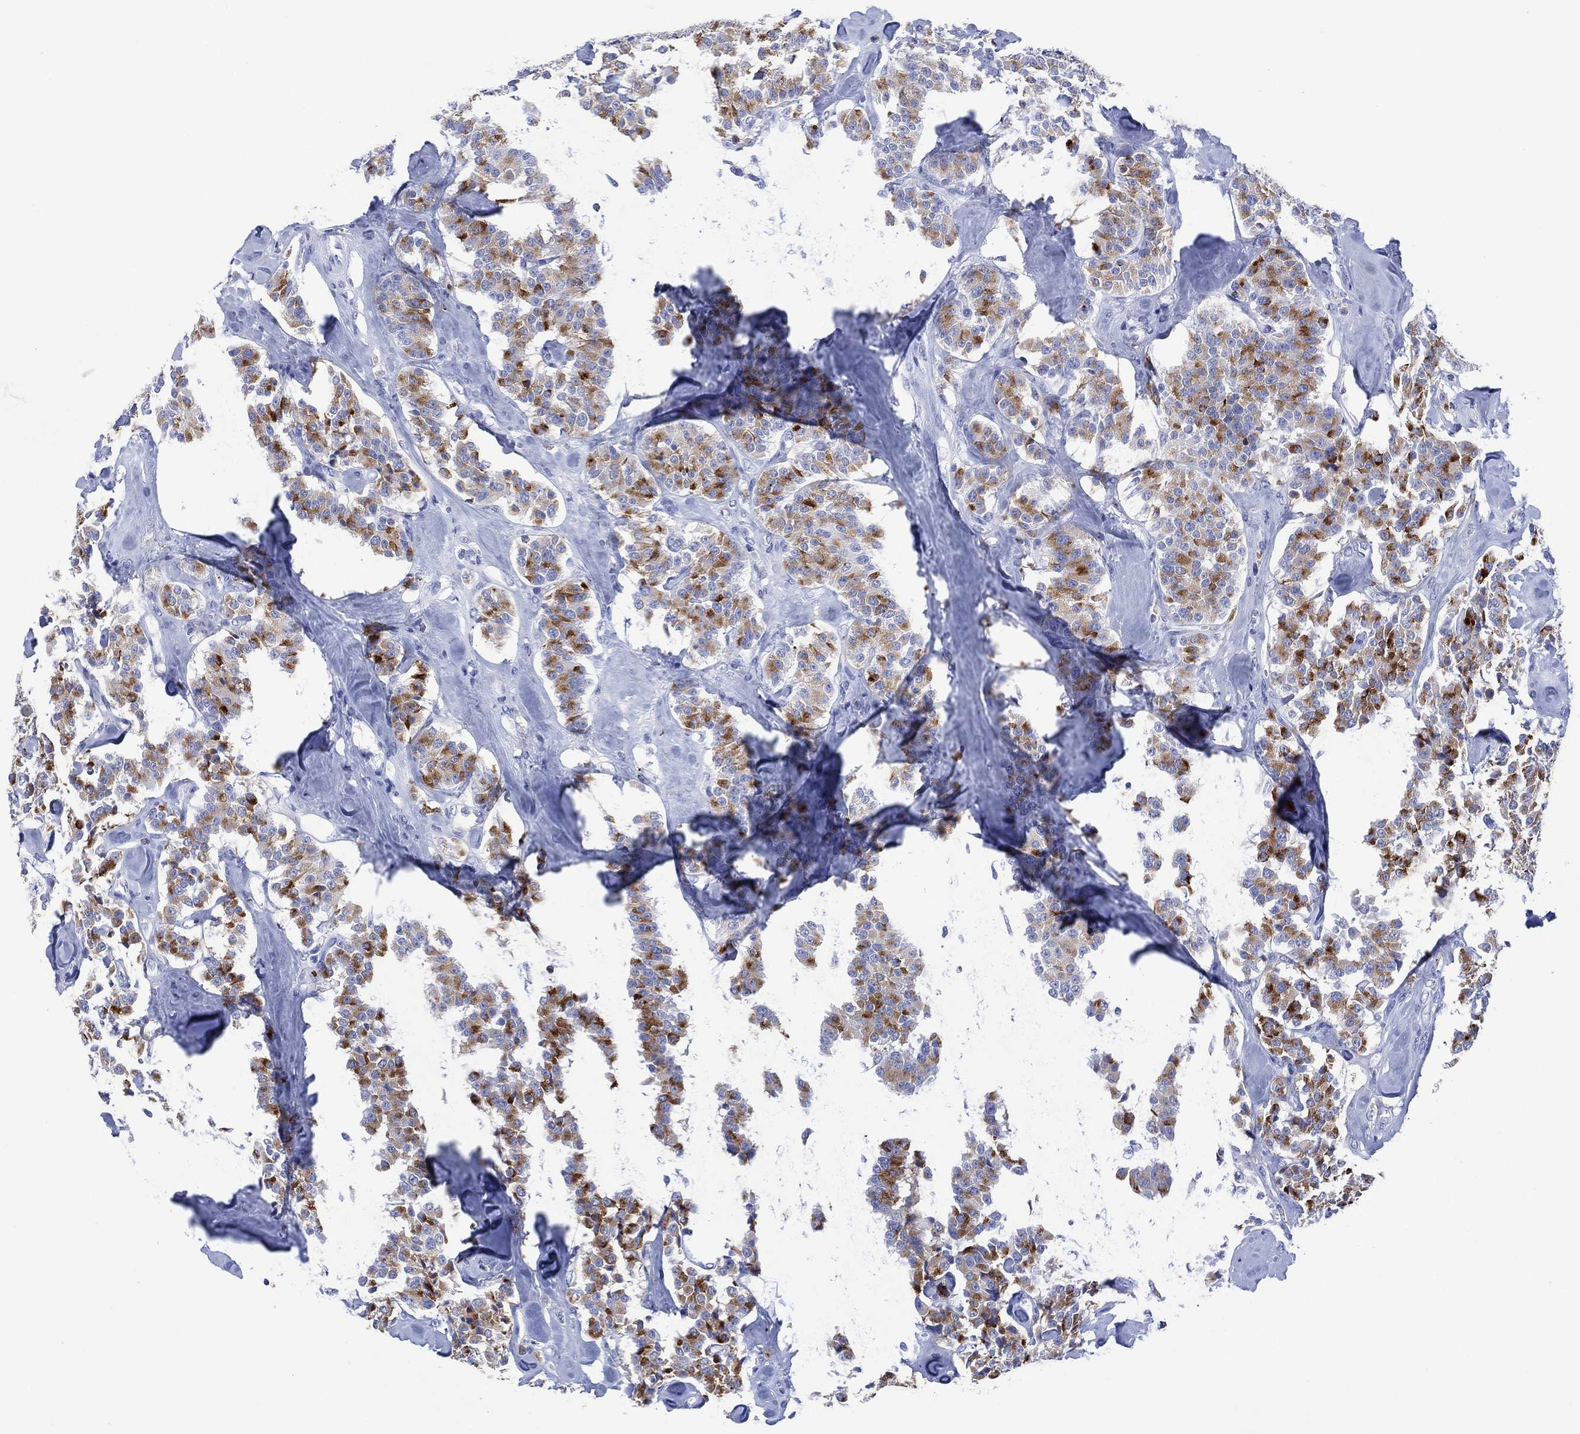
{"staining": {"intensity": "moderate", "quantity": "25%-75%", "location": "cytoplasmic/membranous"}, "tissue": "carcinoid", "cell_type": "Tumor cells", "image_type": "cancer", "snomed": [{"axis": "morphology", "description": "Carcinoid, malignant, NOS"}, {"axis": "topography", "description": "Pancreas"}], "caption": "About 25%-75% of tumor cells in human malignant carcinoid show moderate cytoplasmic/membranous protein expression as visualized by brown immunohistochemical staining.", "gene": "DPP4", "patient": {"sex": "male", "age": 41}}